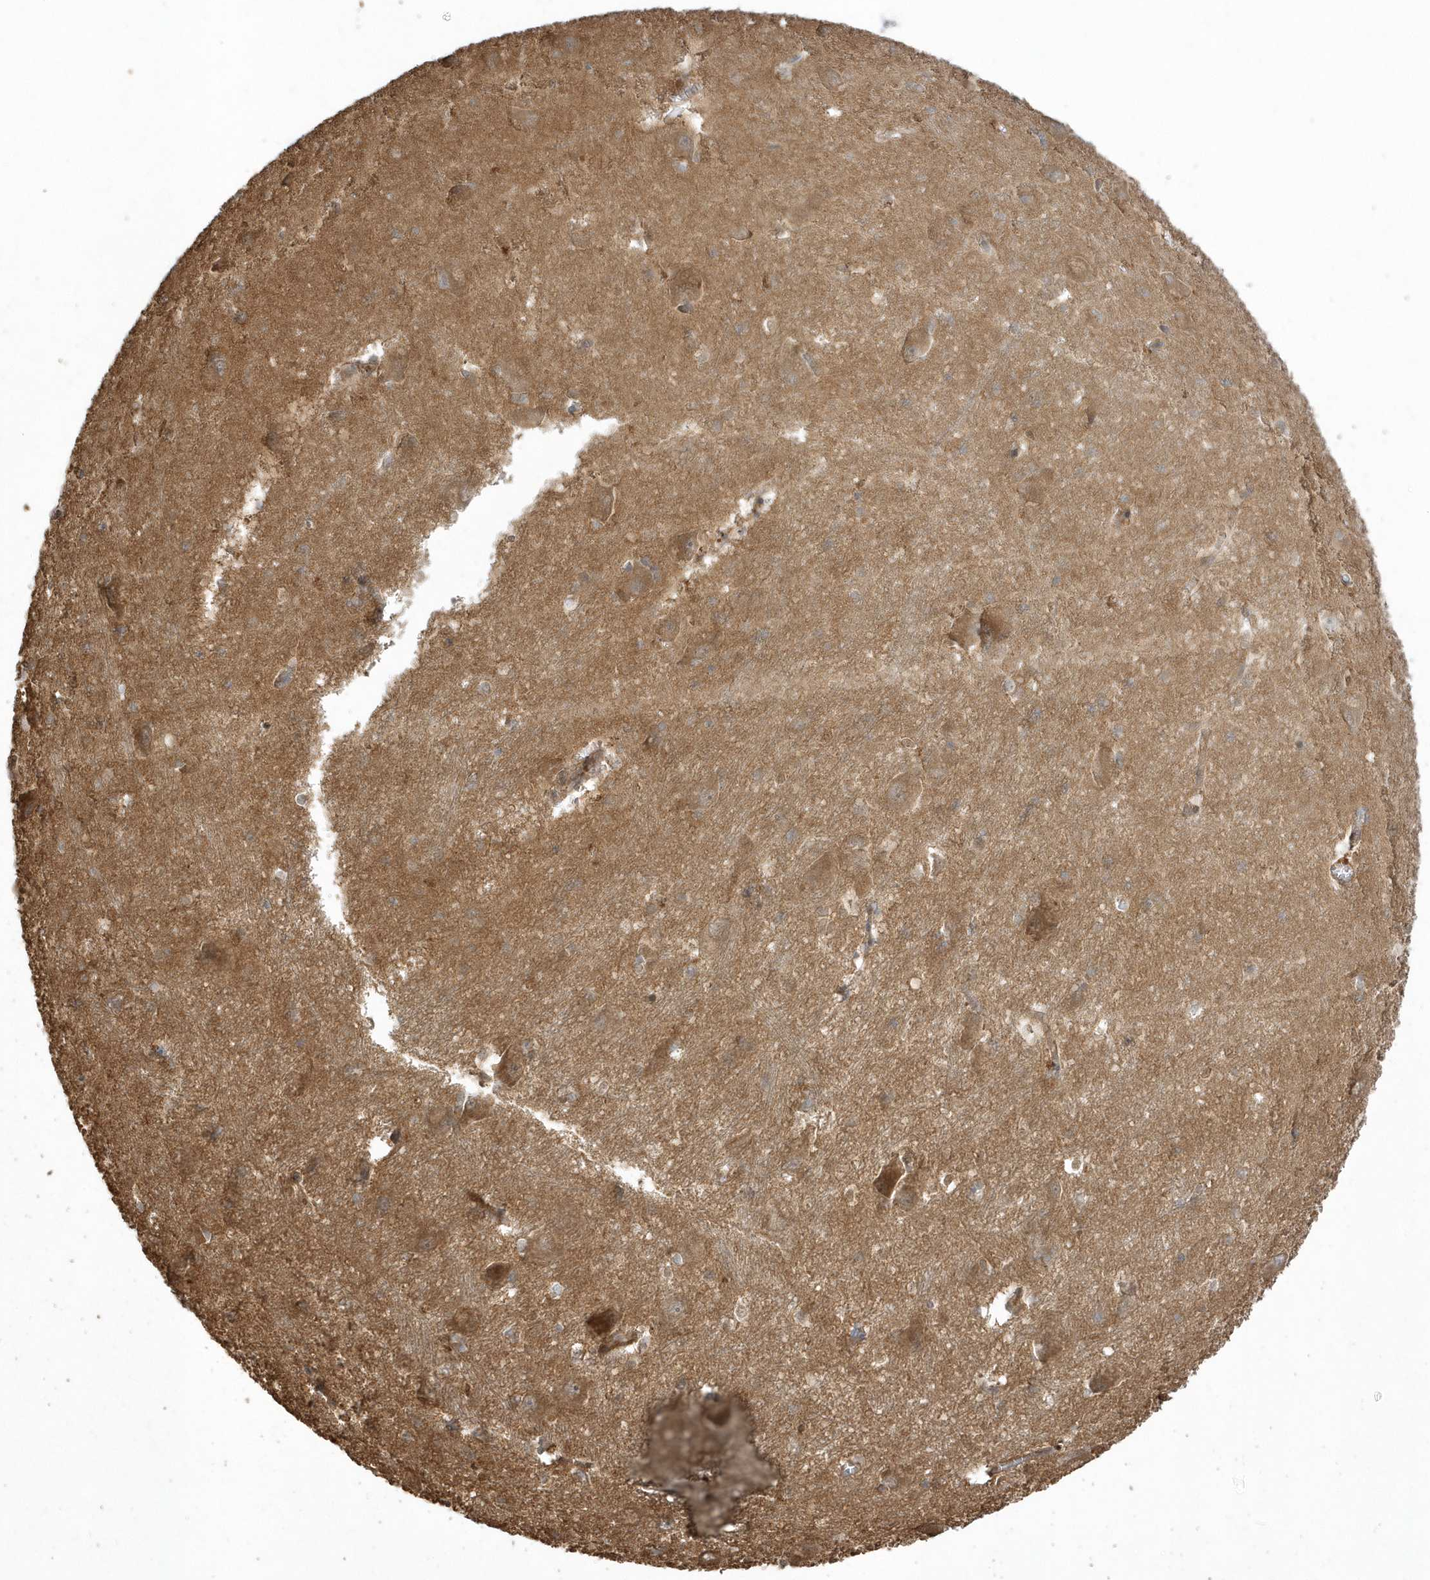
{"staining": {"intensity": "moderate", "quantity": "<25%", "location": "cytoplasmic/membranous"}, "tissue": "caudate", "cell_type": "Glial cells", "image_type": "normal", "snomed": [{"axis": "morphology", "description": "Normal tissue, NOS"}, {"axis": "topography", "description": "Lateral ventricle wall"}], "caption": "A brown stain shows moderate cytoplasmic/membranous expression of a protein in glial cells of unremarkable caudate. Nuclei are stained in blue.", "gene": "HNMT", "patient": {"sex": "male", "age": 37}}